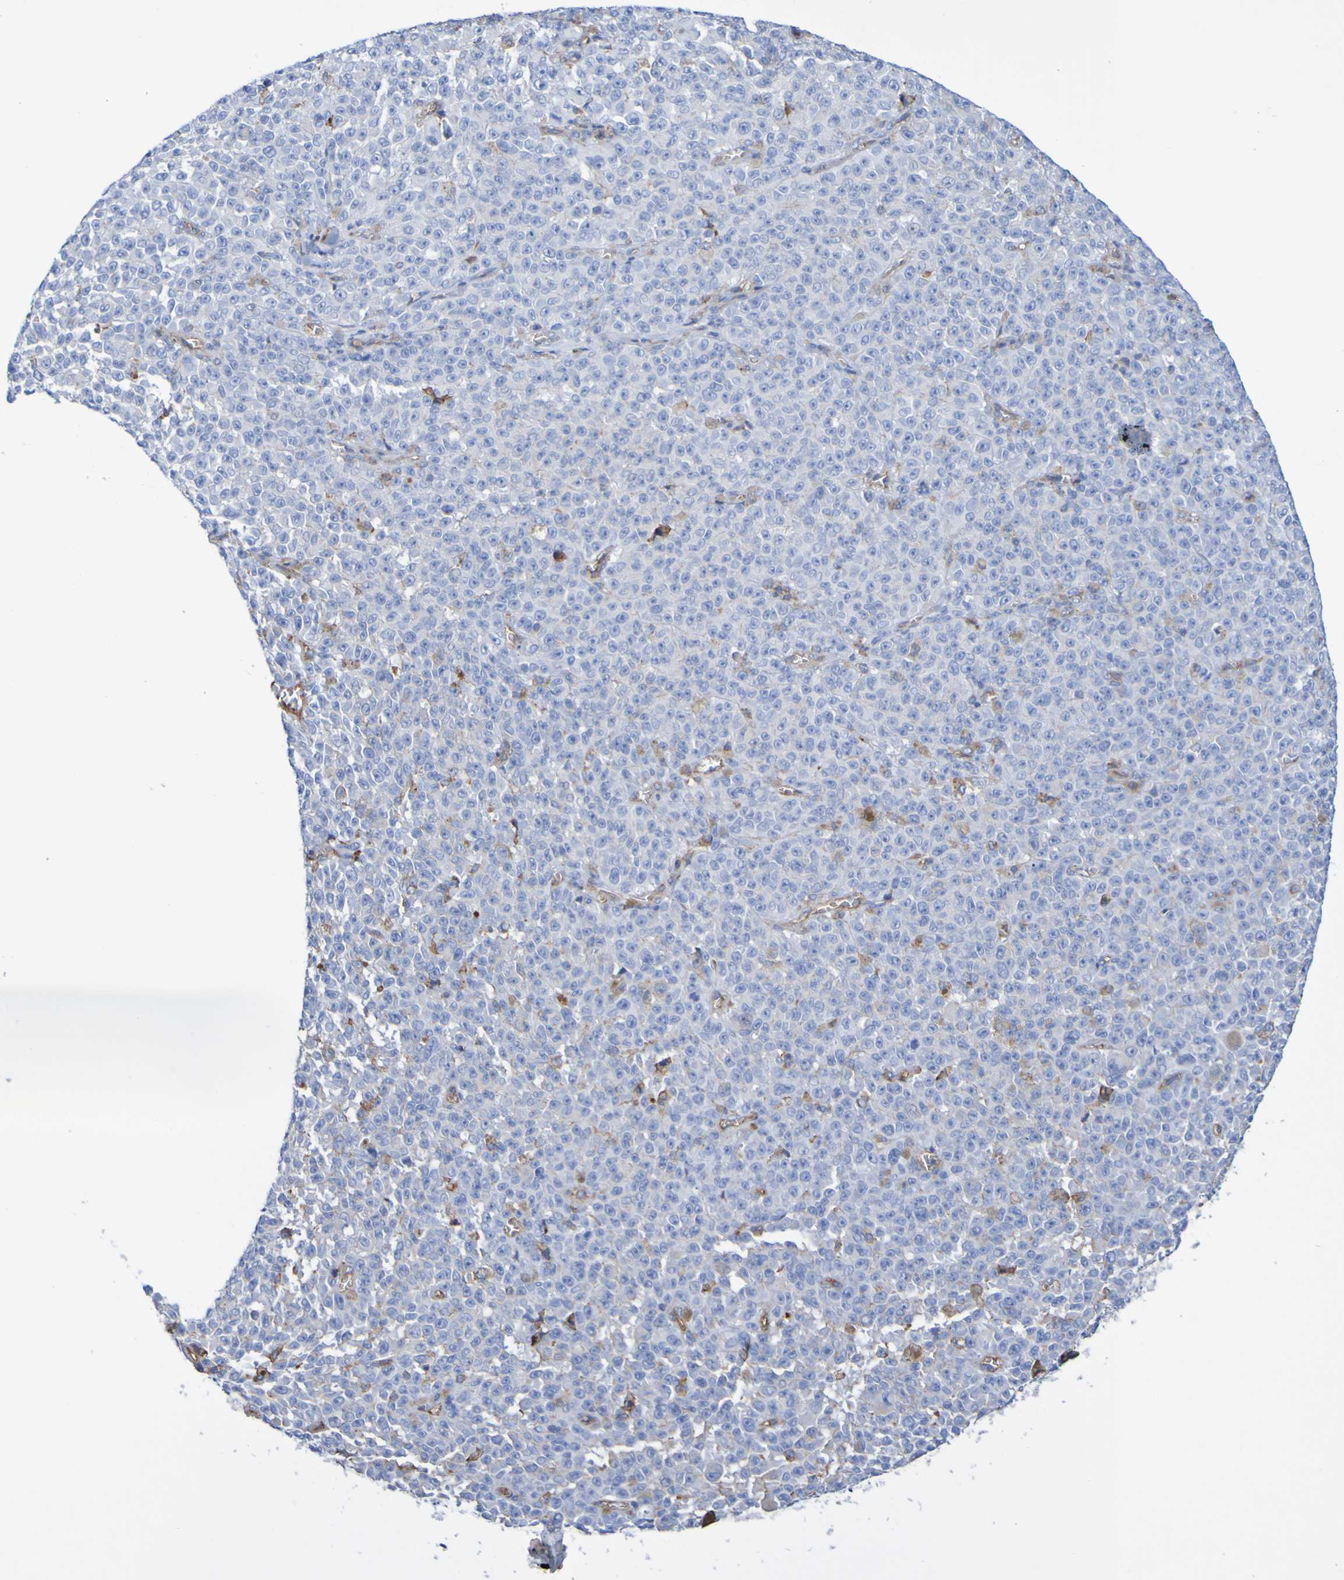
{"staining": {"intensity": "weak", "quantity": "<25%", "location": "cytoplasmic/membranous"}, "tissue": "melanoma", "cell_type": "Tumor cells", "image_type": "cancer", "snomed": [{"axis": "morphology", "description": "Malignant melanoma, NOS"}, {"axis": "topography", "description": "Skin"}], "caption": "Tumor cells are negative for protein expression in human malignant melanoma. The staining was performed using DAB to visualize the protein expression in brown, while the nuclei were stained in blue with hematoxylin (Magnification: 20x).", "gene": "CNTN2", "patient": {"sex": "female", "age": 82}}